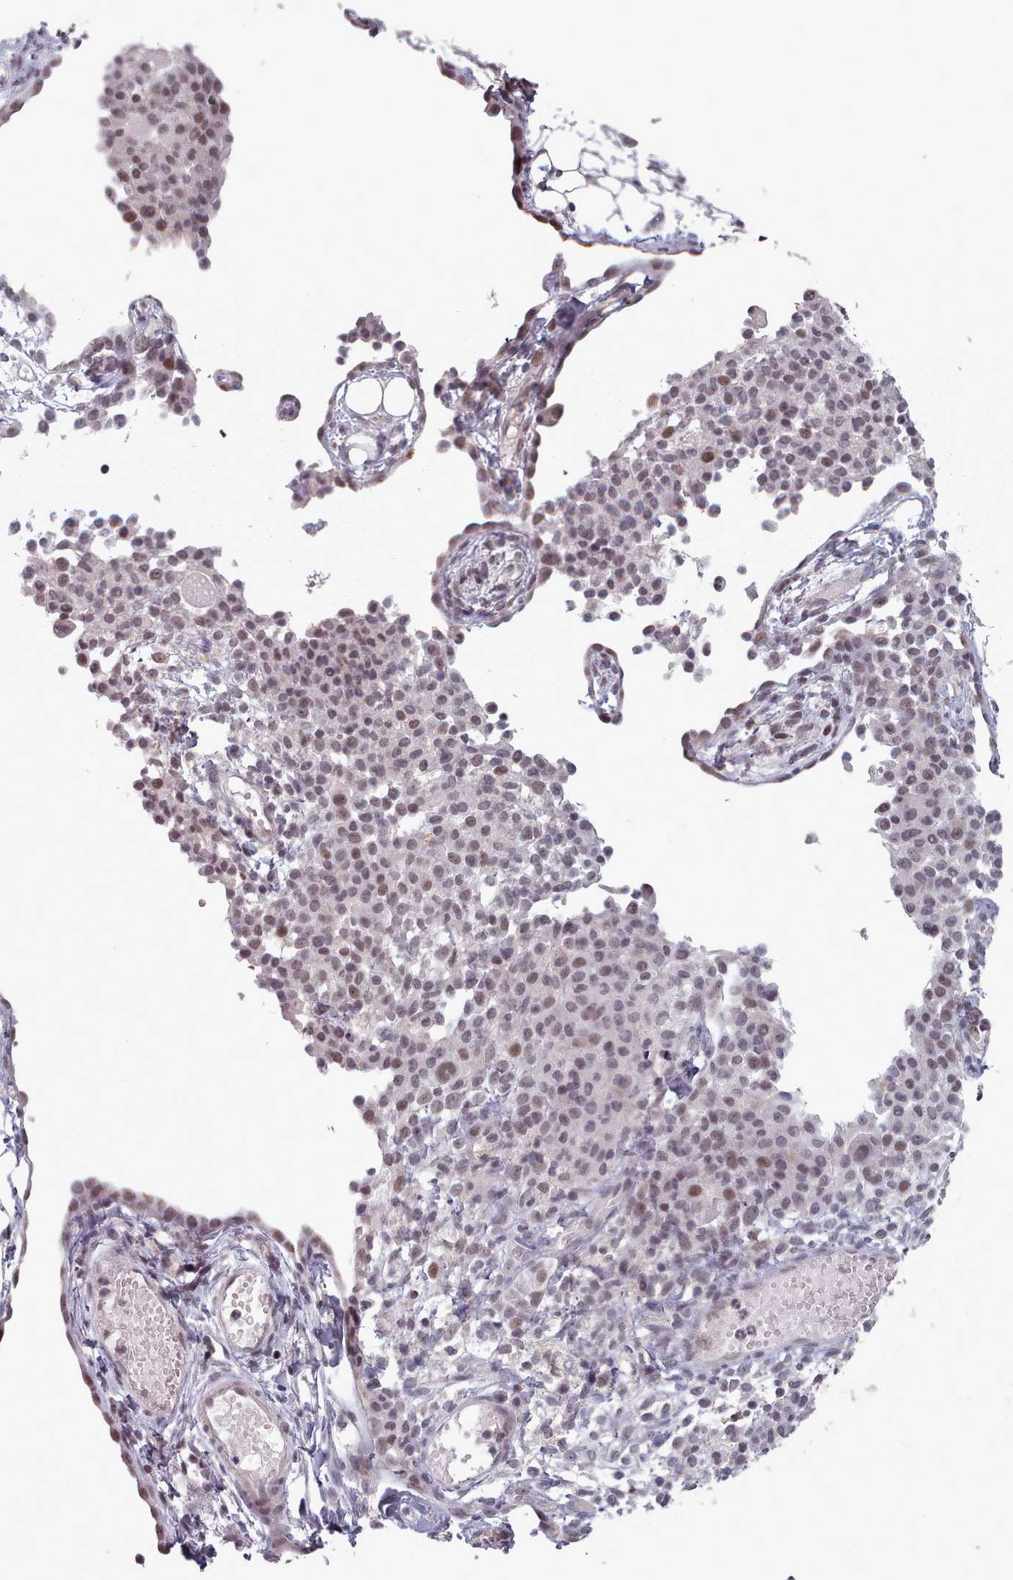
{"staining": {"intensity": "weak", "quantity": ">75%", "location": "nuclear"}, "tissue": "ovarian cancer", "cell_type": "Tumor cells", "image_type": "cancer", "snomed": [{"axis": "morphology", "description": "Carcinoma, endometroid"}, {"axis": "topography", "description": "Ovary"}], "caption": "The image reveals staining of ovarian cancer, revealing weak nuclear protein positivity (brown color) within tumor cells.", "gene": "SRSF9", "patient": {"sex": "female", "age": 42}}